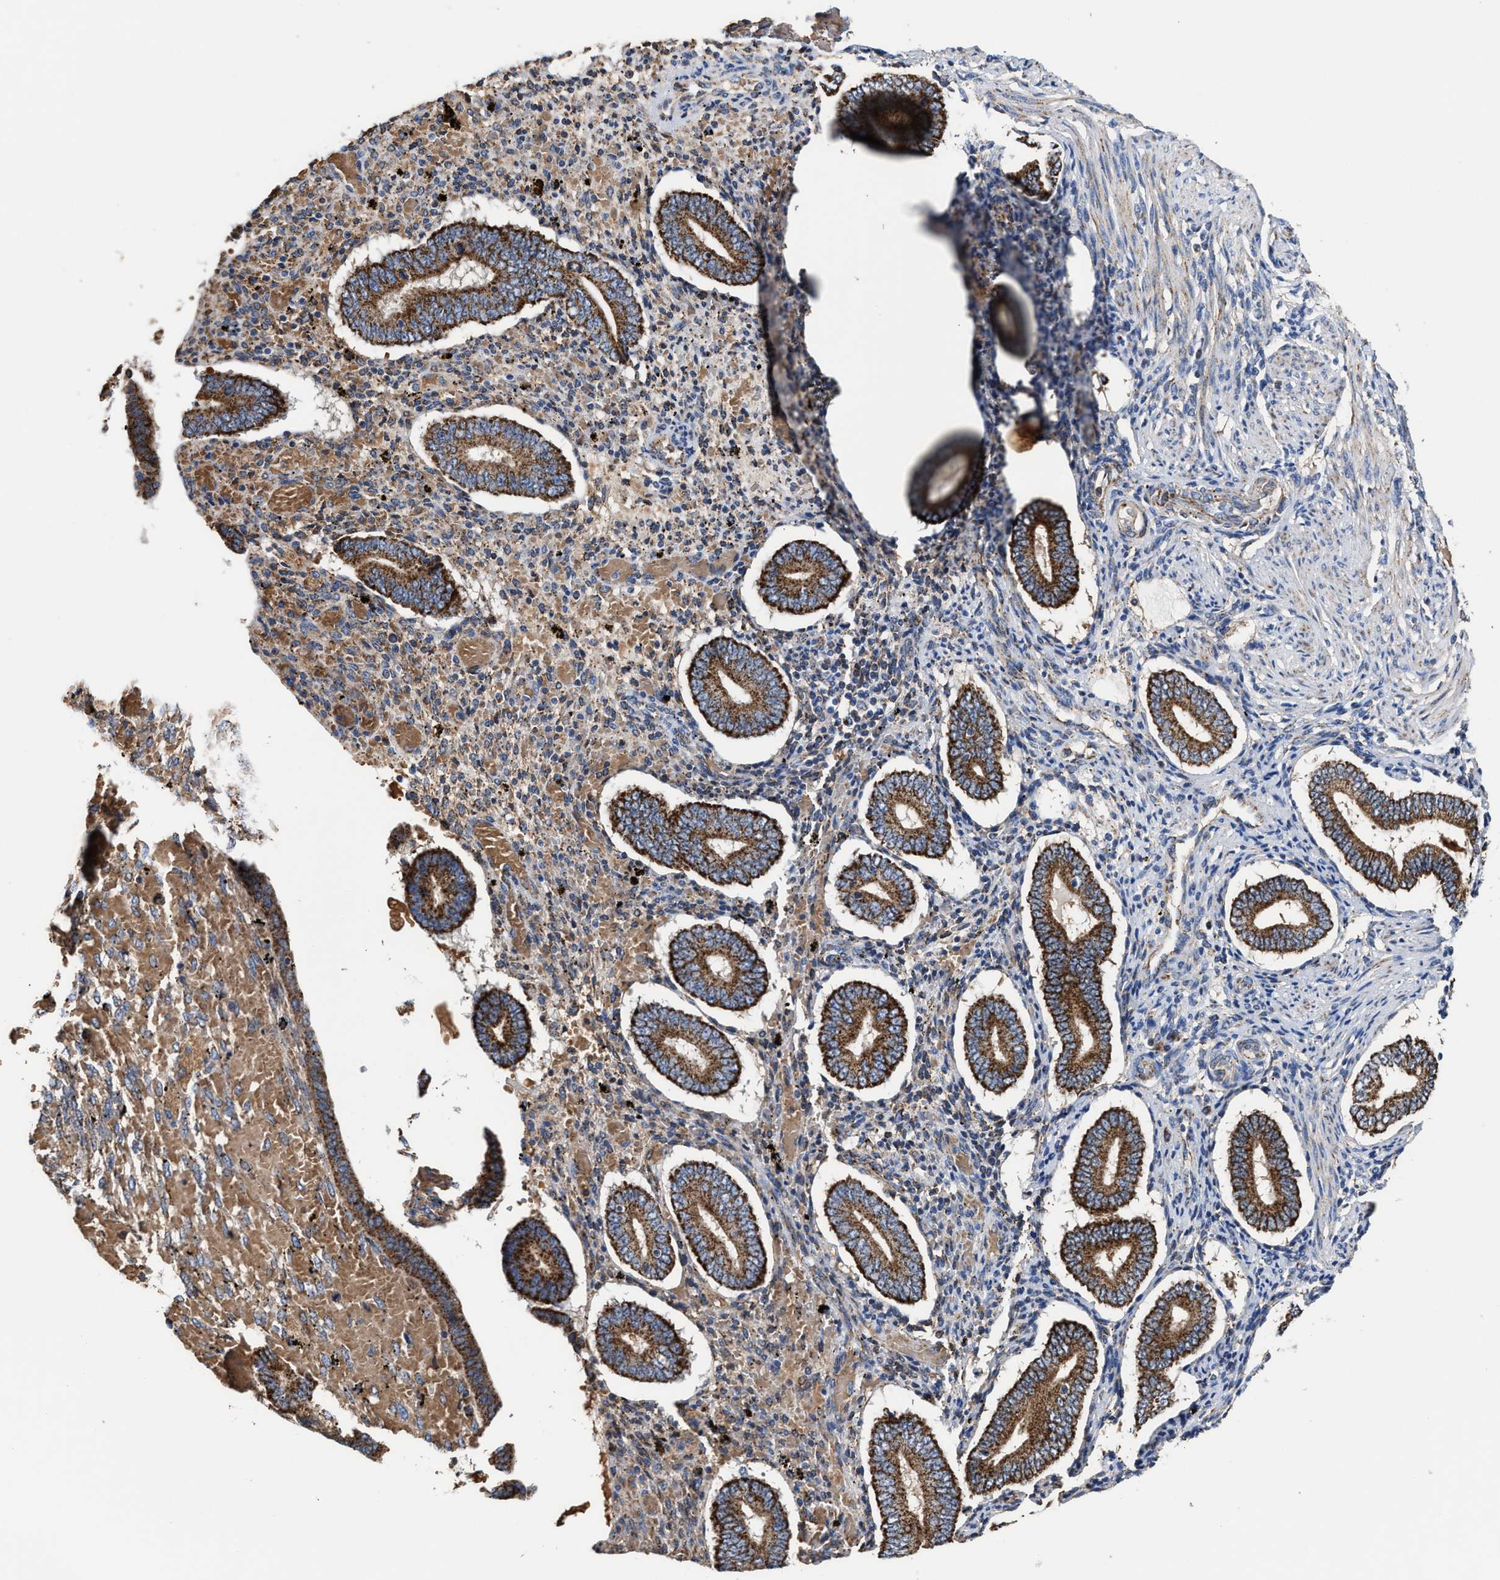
{"staining": {"intensity": "weak", "quantity": "<25%", "location": "cytoplasmic/membranous"}, "tissue": "endometrium", "cell_type": "Cells in endometrial stroma", "image_type": "normal", "snomed": [{"axis": "morphology", "description": "Normal tissue, NOS"}, {"axis": "topography", "description": "Endometrium"}], "caption": "DAB (3,3'-diaminobenzidine) immunohistochemical staining of normal endometrium exhibits no significant expression in cells in endometrial stroma.", "gene": "MECR", "patient": {"sex": "female", "age": 42}}